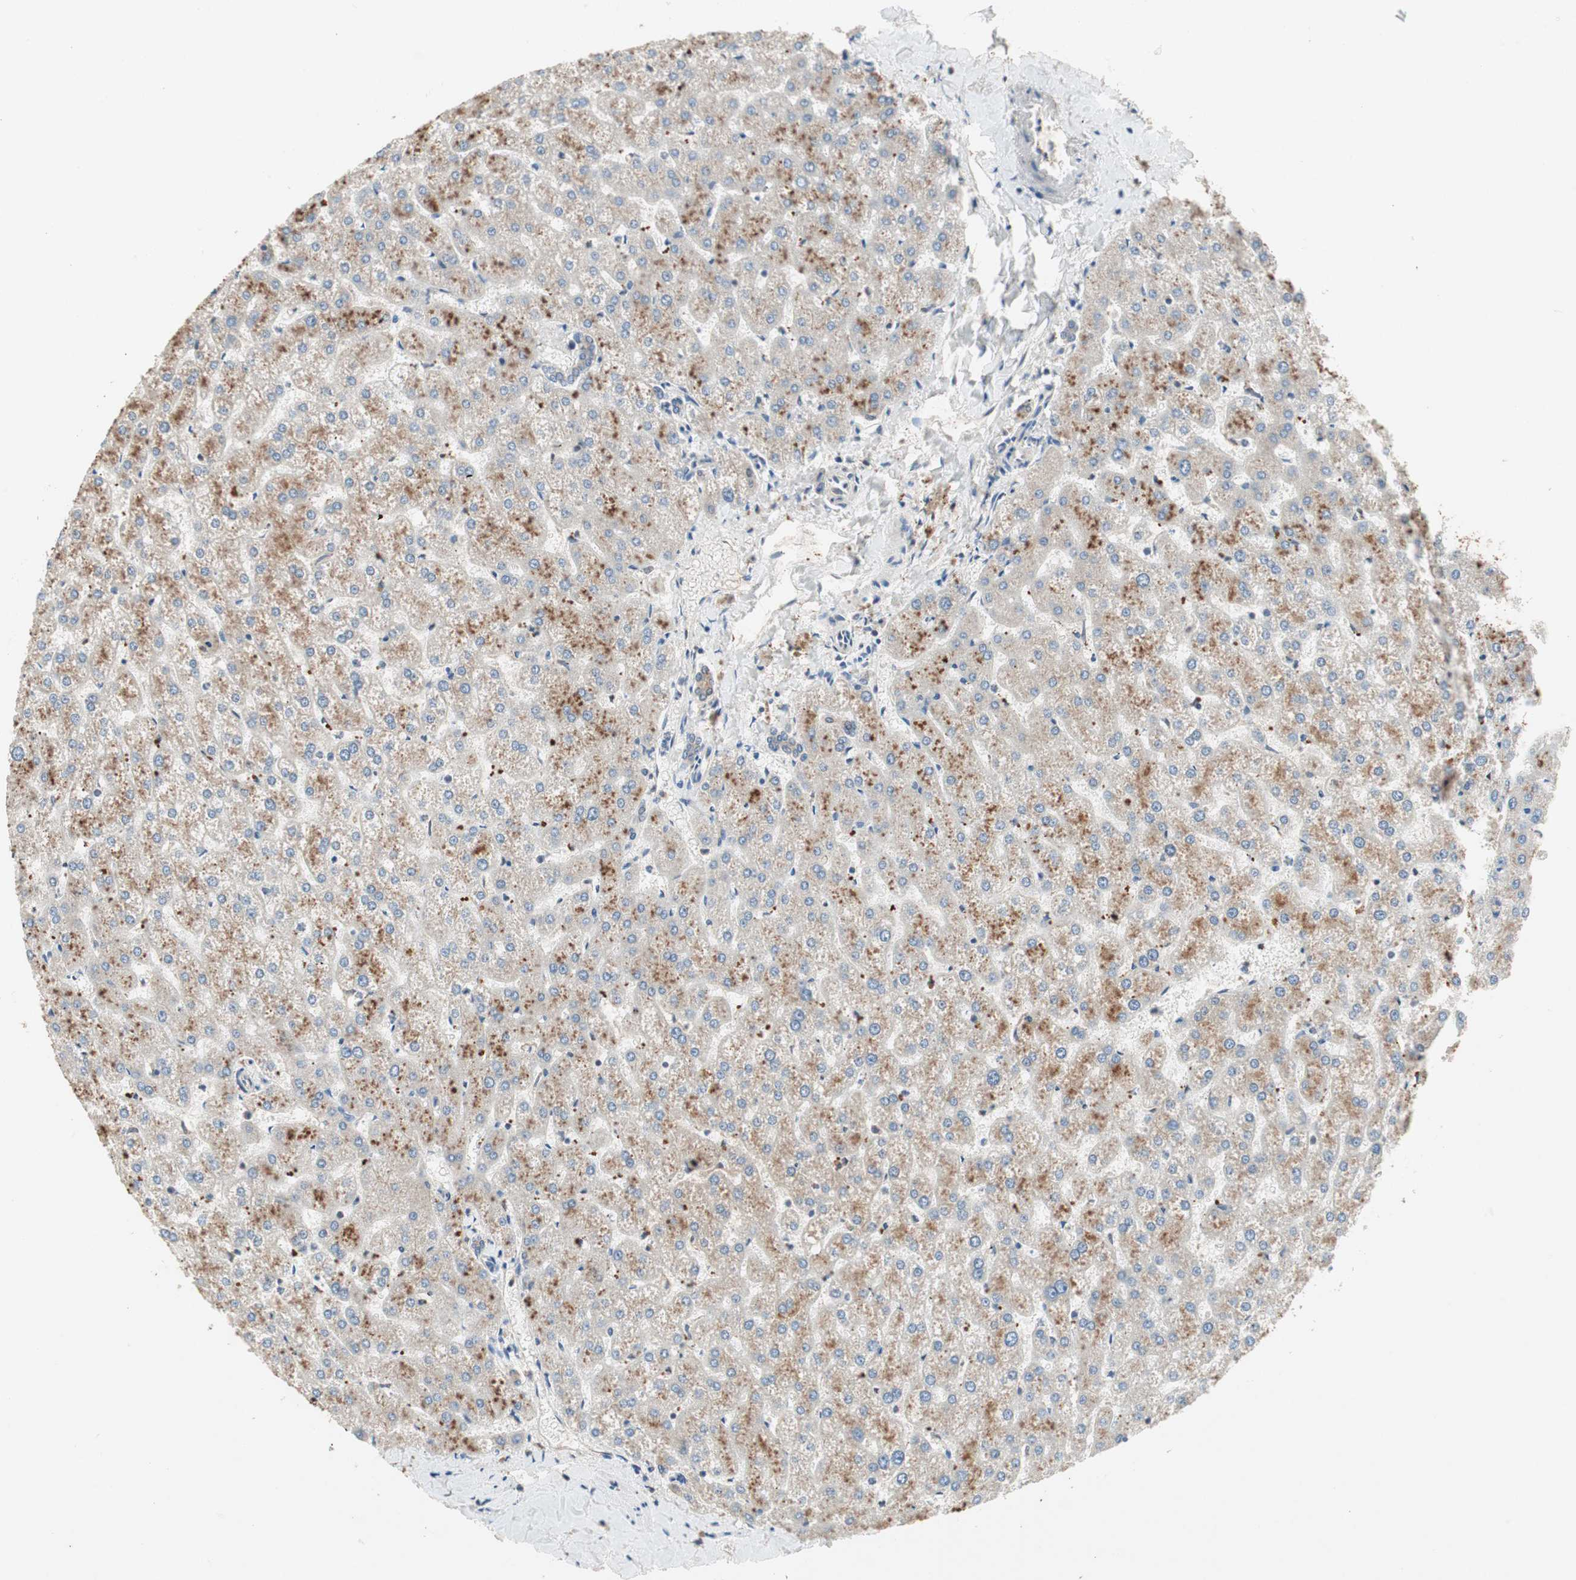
{"staining": {"intensity": "moderate", "quantity": ">75%", "location": "cytoplasmic/membranous"}, "tissue": "liver", "cell_type": "Cholangiocytes", "image_type": "normal", "snomed": [{"axis": "morphology", "description": "Normal tissue, NOS"}, {"axis": "topography", "description": "Liver"}], "caption": "Liver stained for a protein (brown) displays moderate cytoplasmic/membranous positive expression in about >75% of cholangiocytes.", "gene": "GART", "patient": {"sex": "female", "age": 32}}